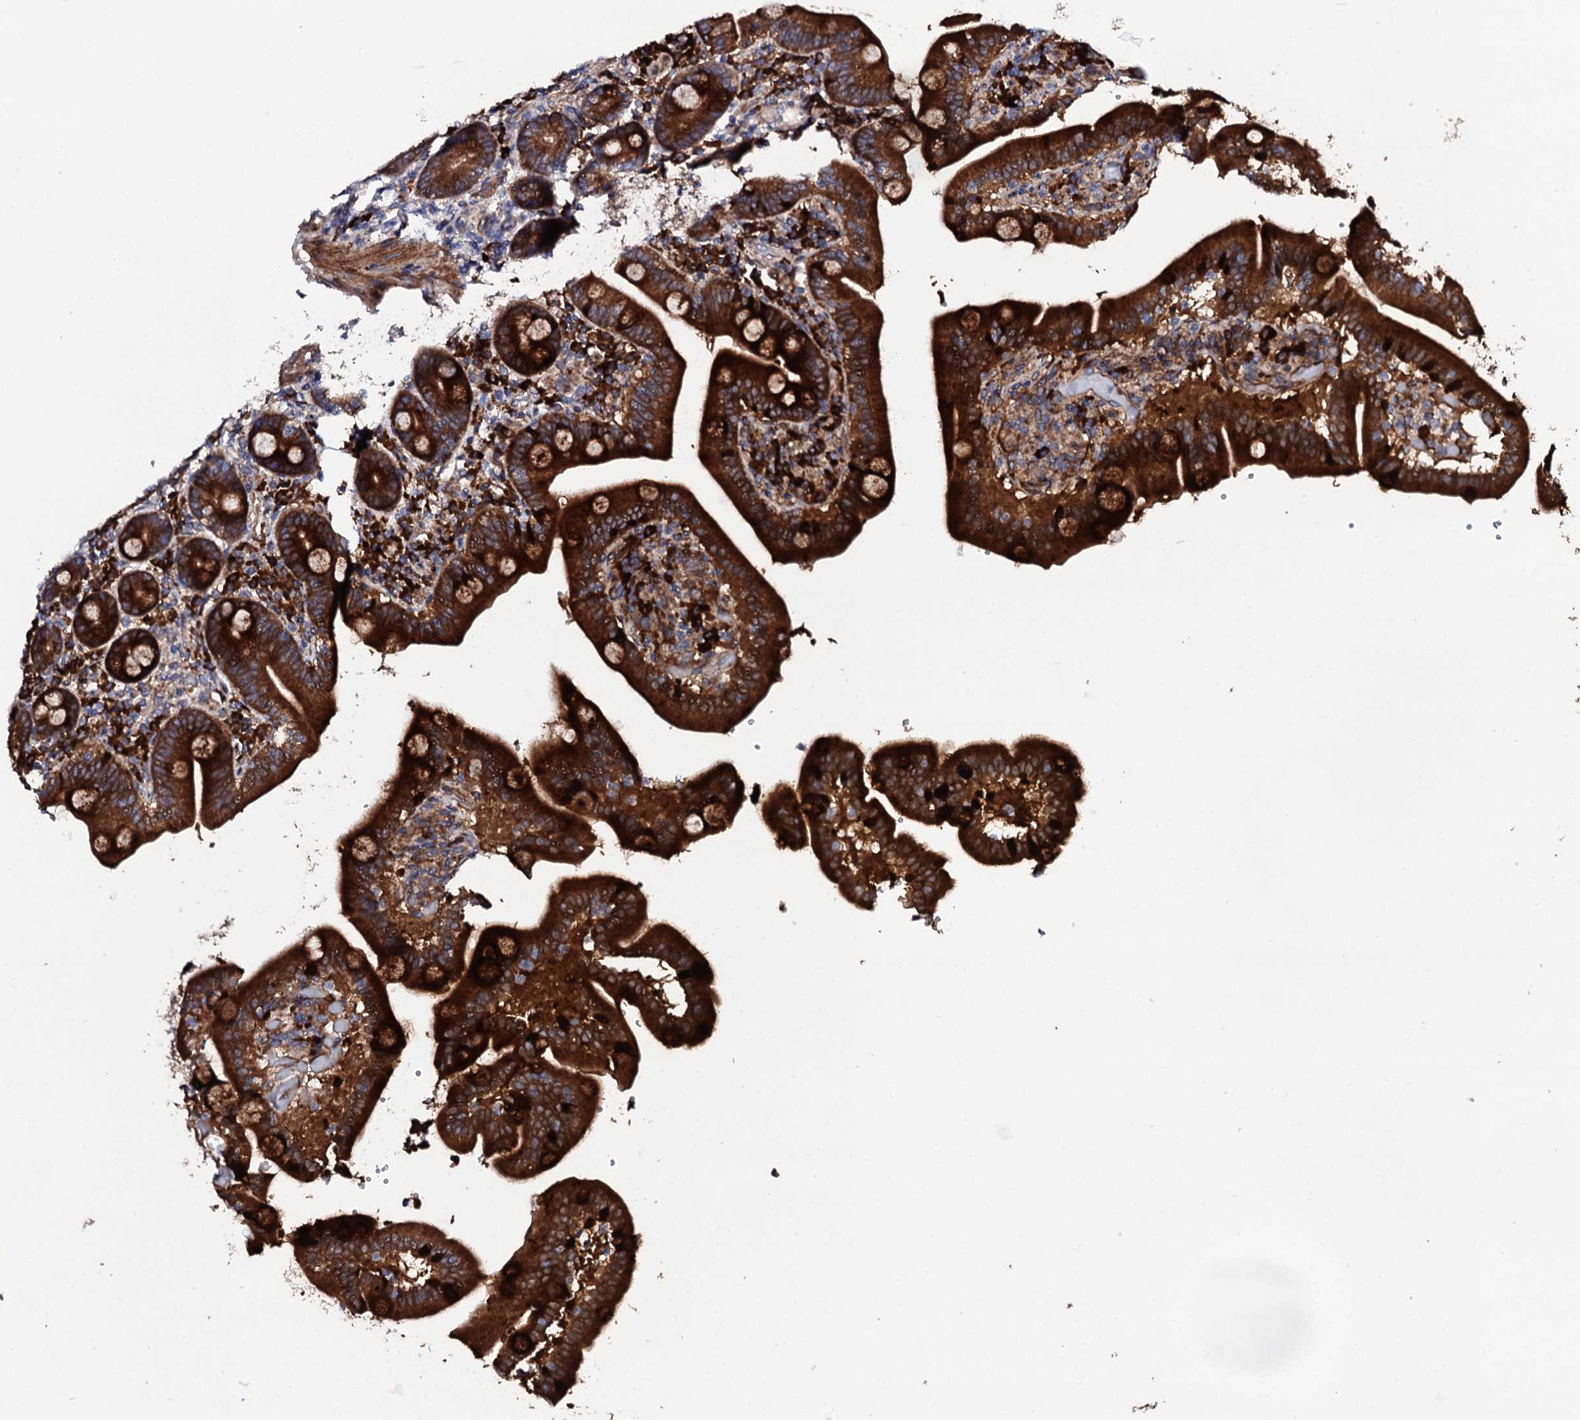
{"staining": {"intensity": "strong", "quantity": ">75%", "location": "cytoplasmic/membranous"}, "tissue": "duodenum", "cell_type": "Glandular cells", "image_type": "normal", "snomed": [{"axis": "morphology", "description": "Normal tissue, NOS"}, {"axis": "topography", "description": "Duodenum"}], "caption": "Protein staining displays strong cytoplasmic/membranous staining in approximately >75% of glandular cells in unremarkable duodenum. (IHC, brightfield microscopy, high magnification).", "gene": "LIPT2", "patient": {"sex": "female", "age": 62}}